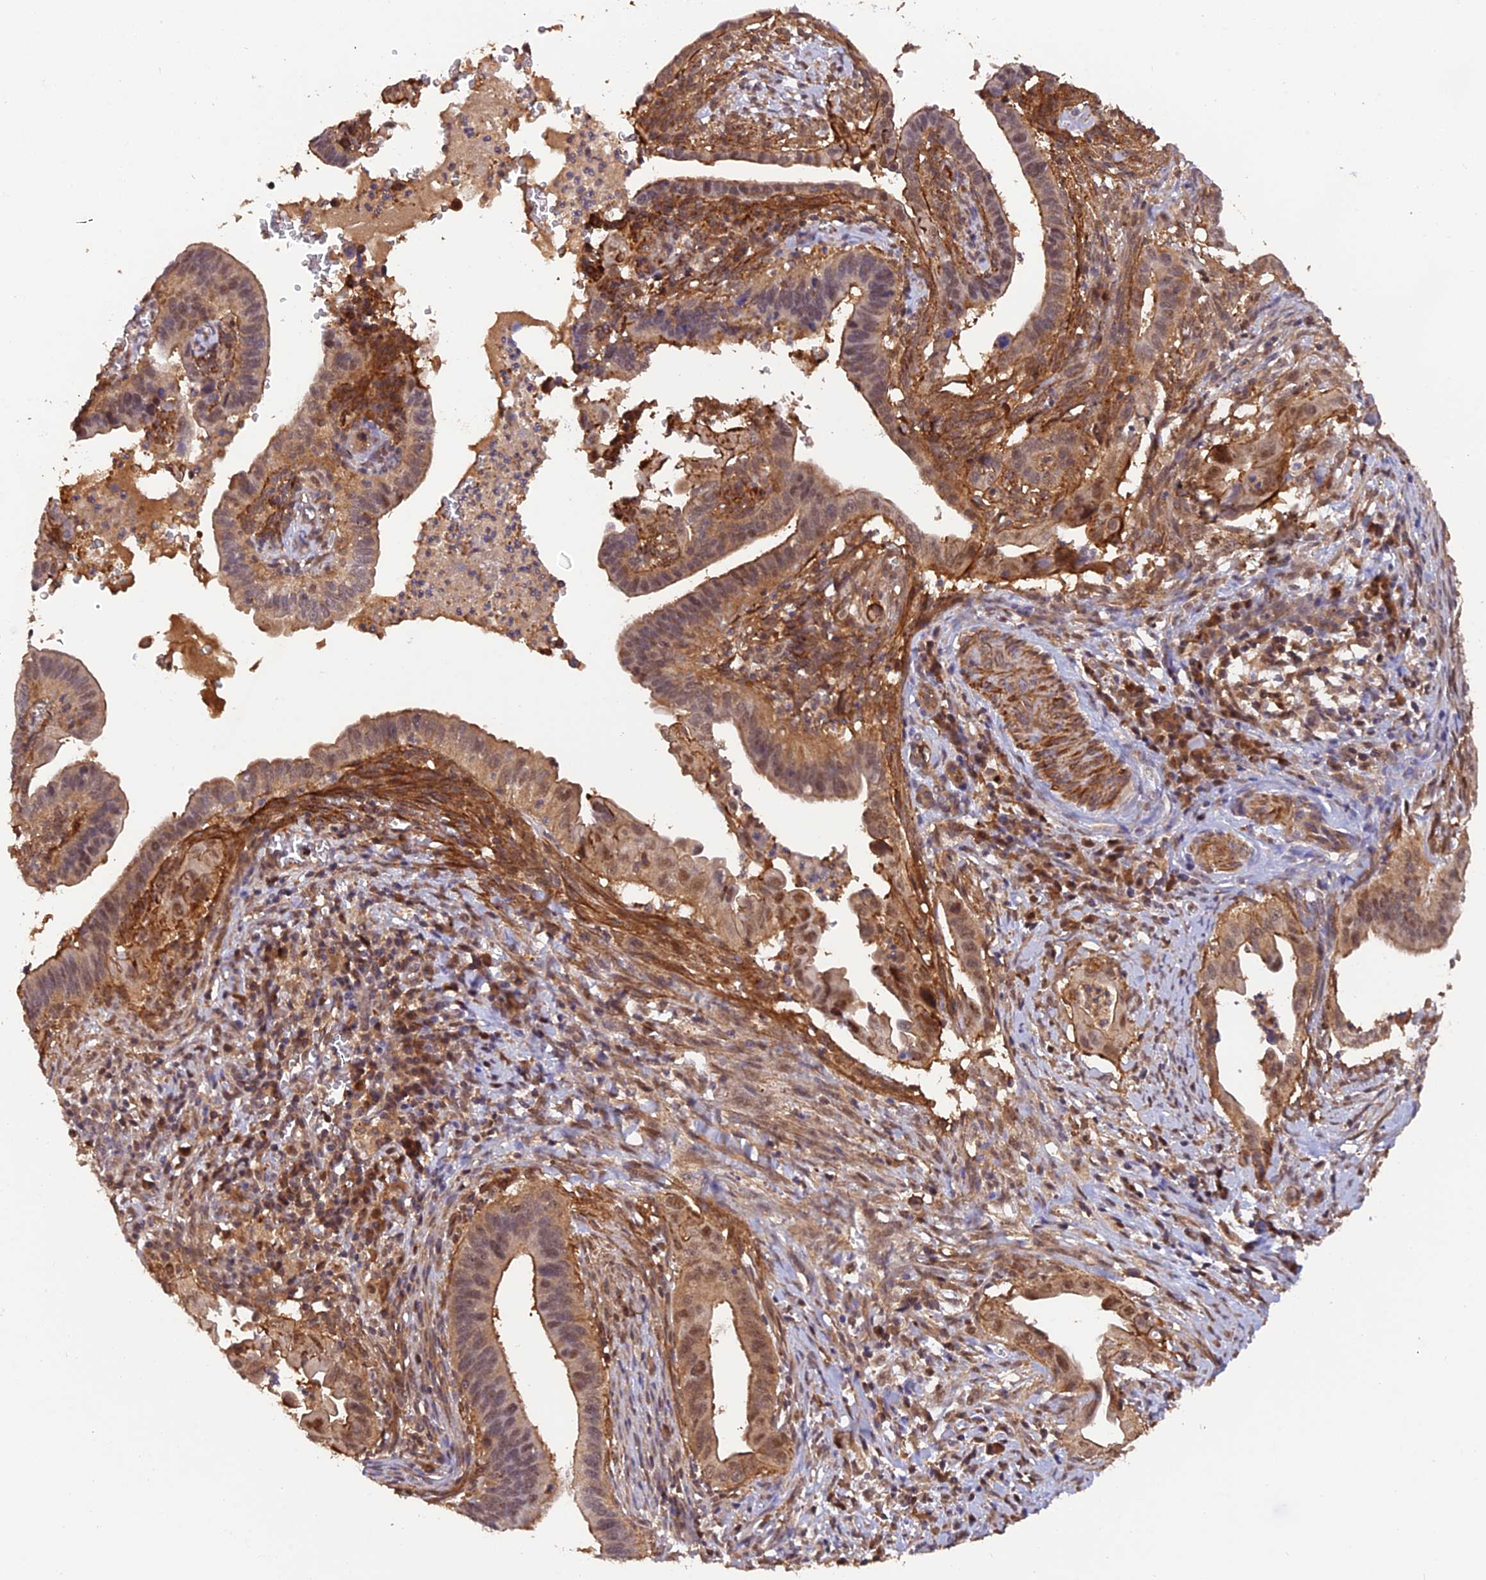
{"staining": {"intensity": "moderate", "quantity": ">75%", "location": "cytoplasmic/membranous,nuclear"}, "tissue": "cervical cancer", "cell_type": "Tumor cells", "image_type": "cancer", "snomed": [{"axis": "morphology", "description": "Adenocarcinoma, NOS"}, {"axis": "topography", "description": "Cervix"}], "caption": "A brown stain labels moderate cytoplasmic/membranous and nuclear positivity of a protein in adenocarcinoma (cervical) tumor cells. The staining was performed using DAB (3,3'-diaminobenzidine) to visualize the protein expression in brown, while the nuclei were stained in blue with hematoxylin (Magnification: 20x).", "gene": "PSMB3", "patient": {"sex": "female", "age": 42}}